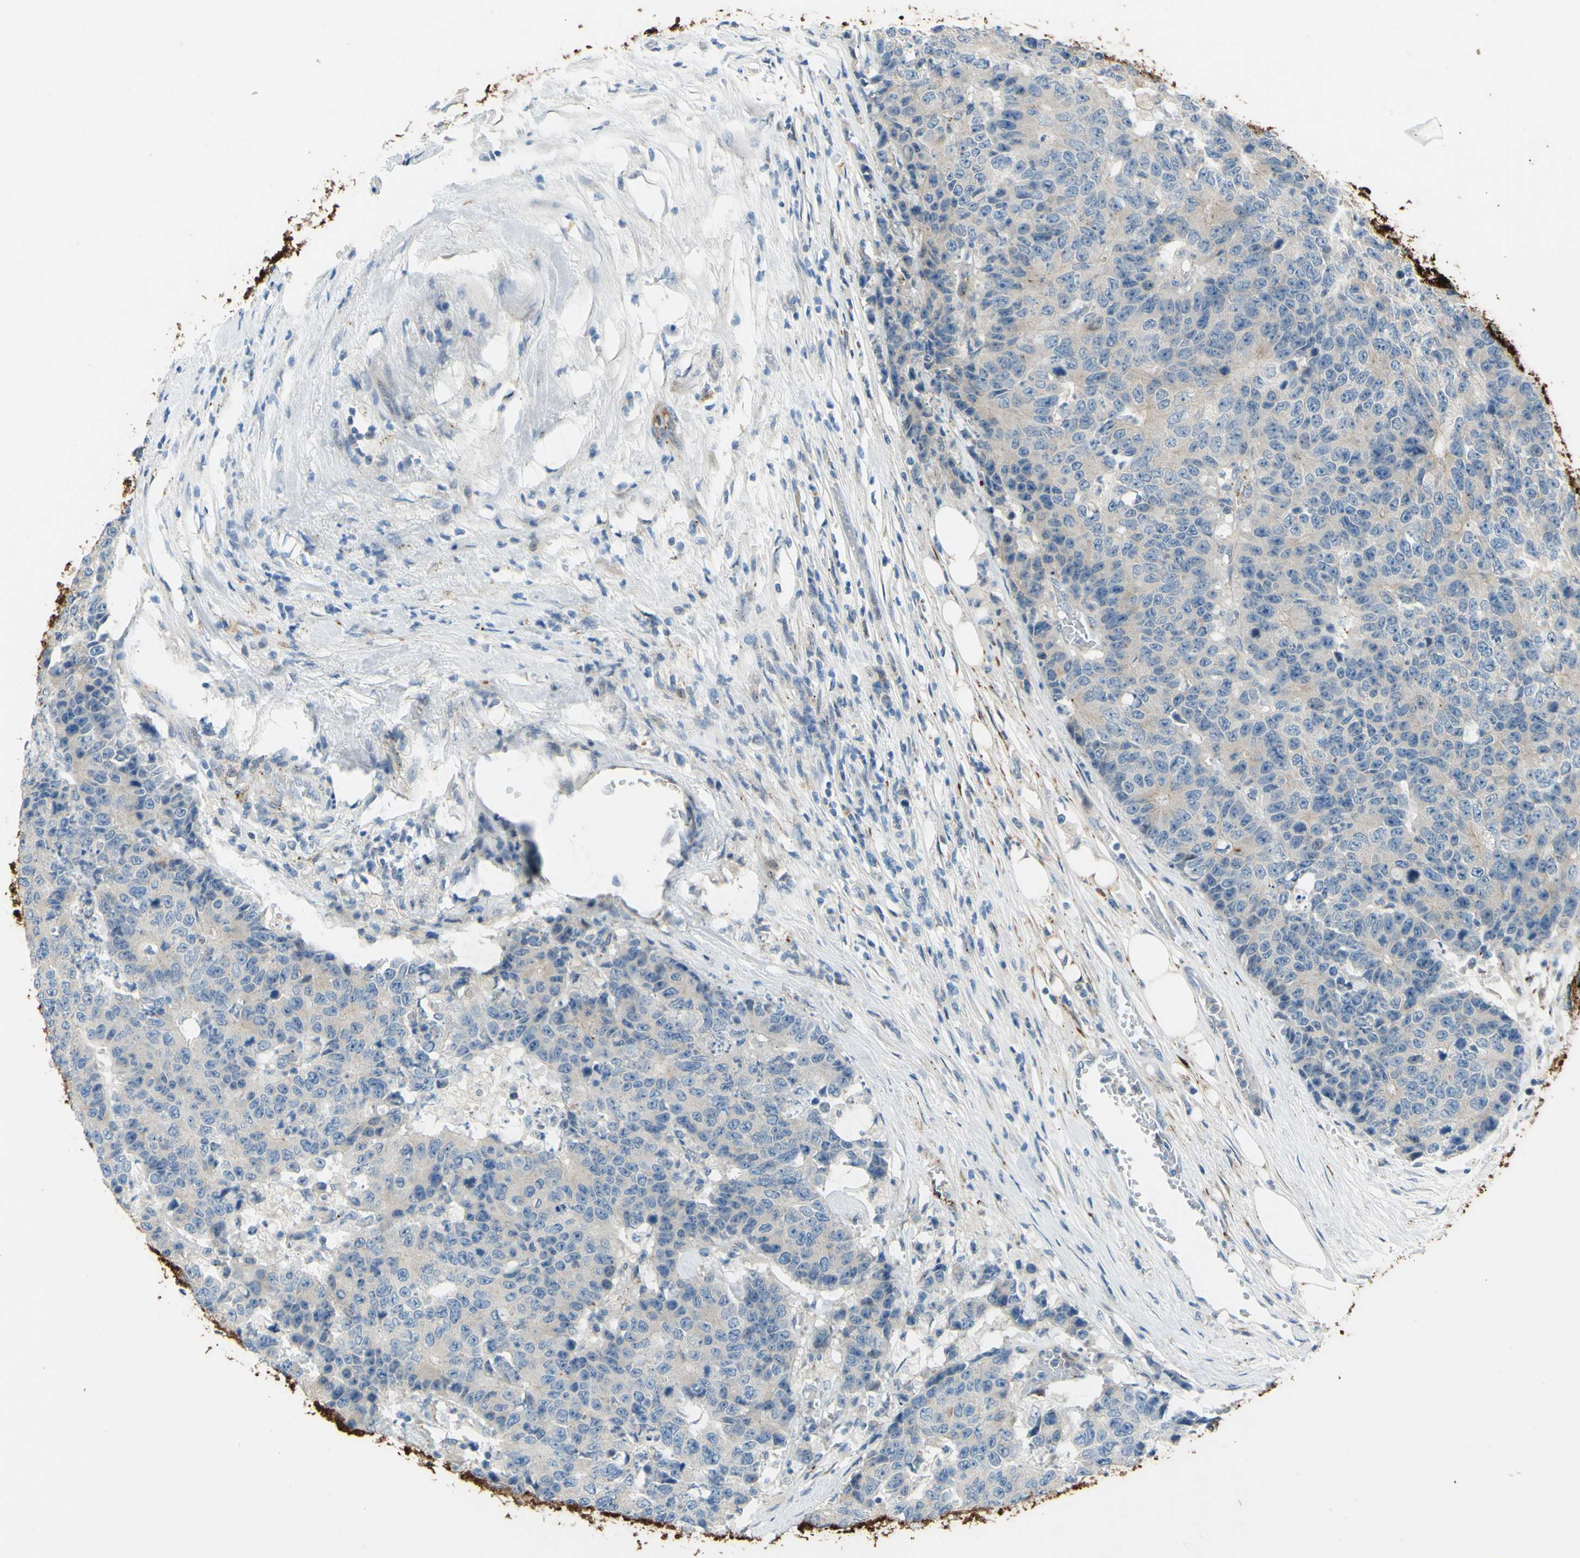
{"staining": {"intensity": "weak", "quantity": "25%-75%", "location": "cytoplasmic/membranous"}, "tissue": "colorectal cancer", "cell_type": "Tumor cells", "image_type": "cancer", "snomed": [{"axis": "morphology", "description": "Adenocarcinoma, NOS"}, {"axis": "topography", "description": "Colon"}], "caption": "Tumor cells display low levels of weak cytoplasmic/membranous staining in about 25%-75% of cells in human colorectal adenocarcinoma. (DAB (3,3'-diaminobenzidine) IHC with brightfield microscopy, high magnification).", "gene": "ARHGAP1", "patient": {"sex": "female", "age": 86}}